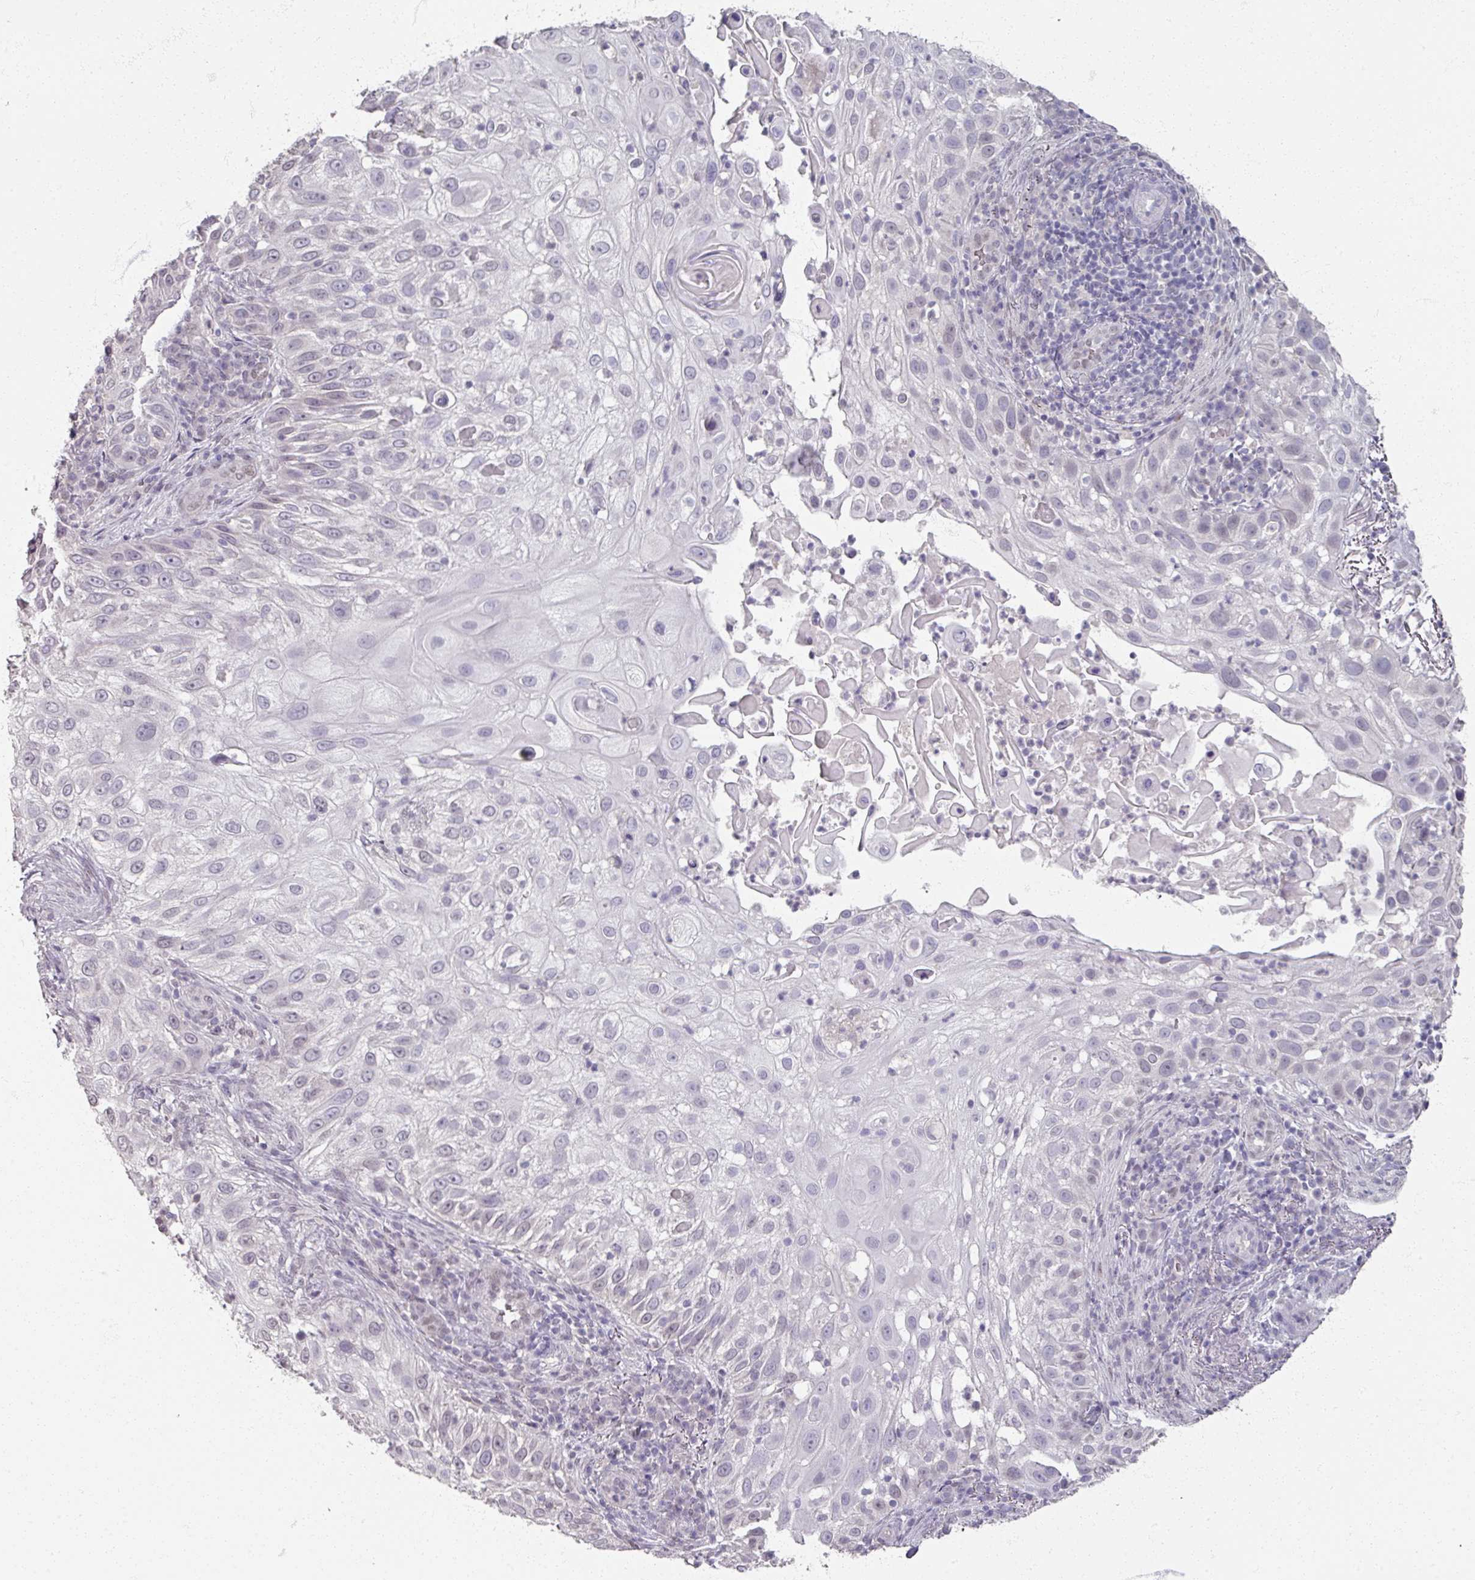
{"staining": {"intensity": "negative", "quantity": "none", "location": "none"}, "tissue": "skin cancer", "cell_type": "Tumor cells", "image_type": "cancer", "snomed": [{"axis": "morphology", "description": "Squamous cell carcinoma, NOS"}, {"axis": "topography", "description": "Skin"}], "caption": "The photomicrograph shows no significant expression in tumor cells of squamous cell carcinoma (skin). Nuclei are stained in blue.", "gene": "SOX11", "patient": {"sex": "female", "age": 44}}